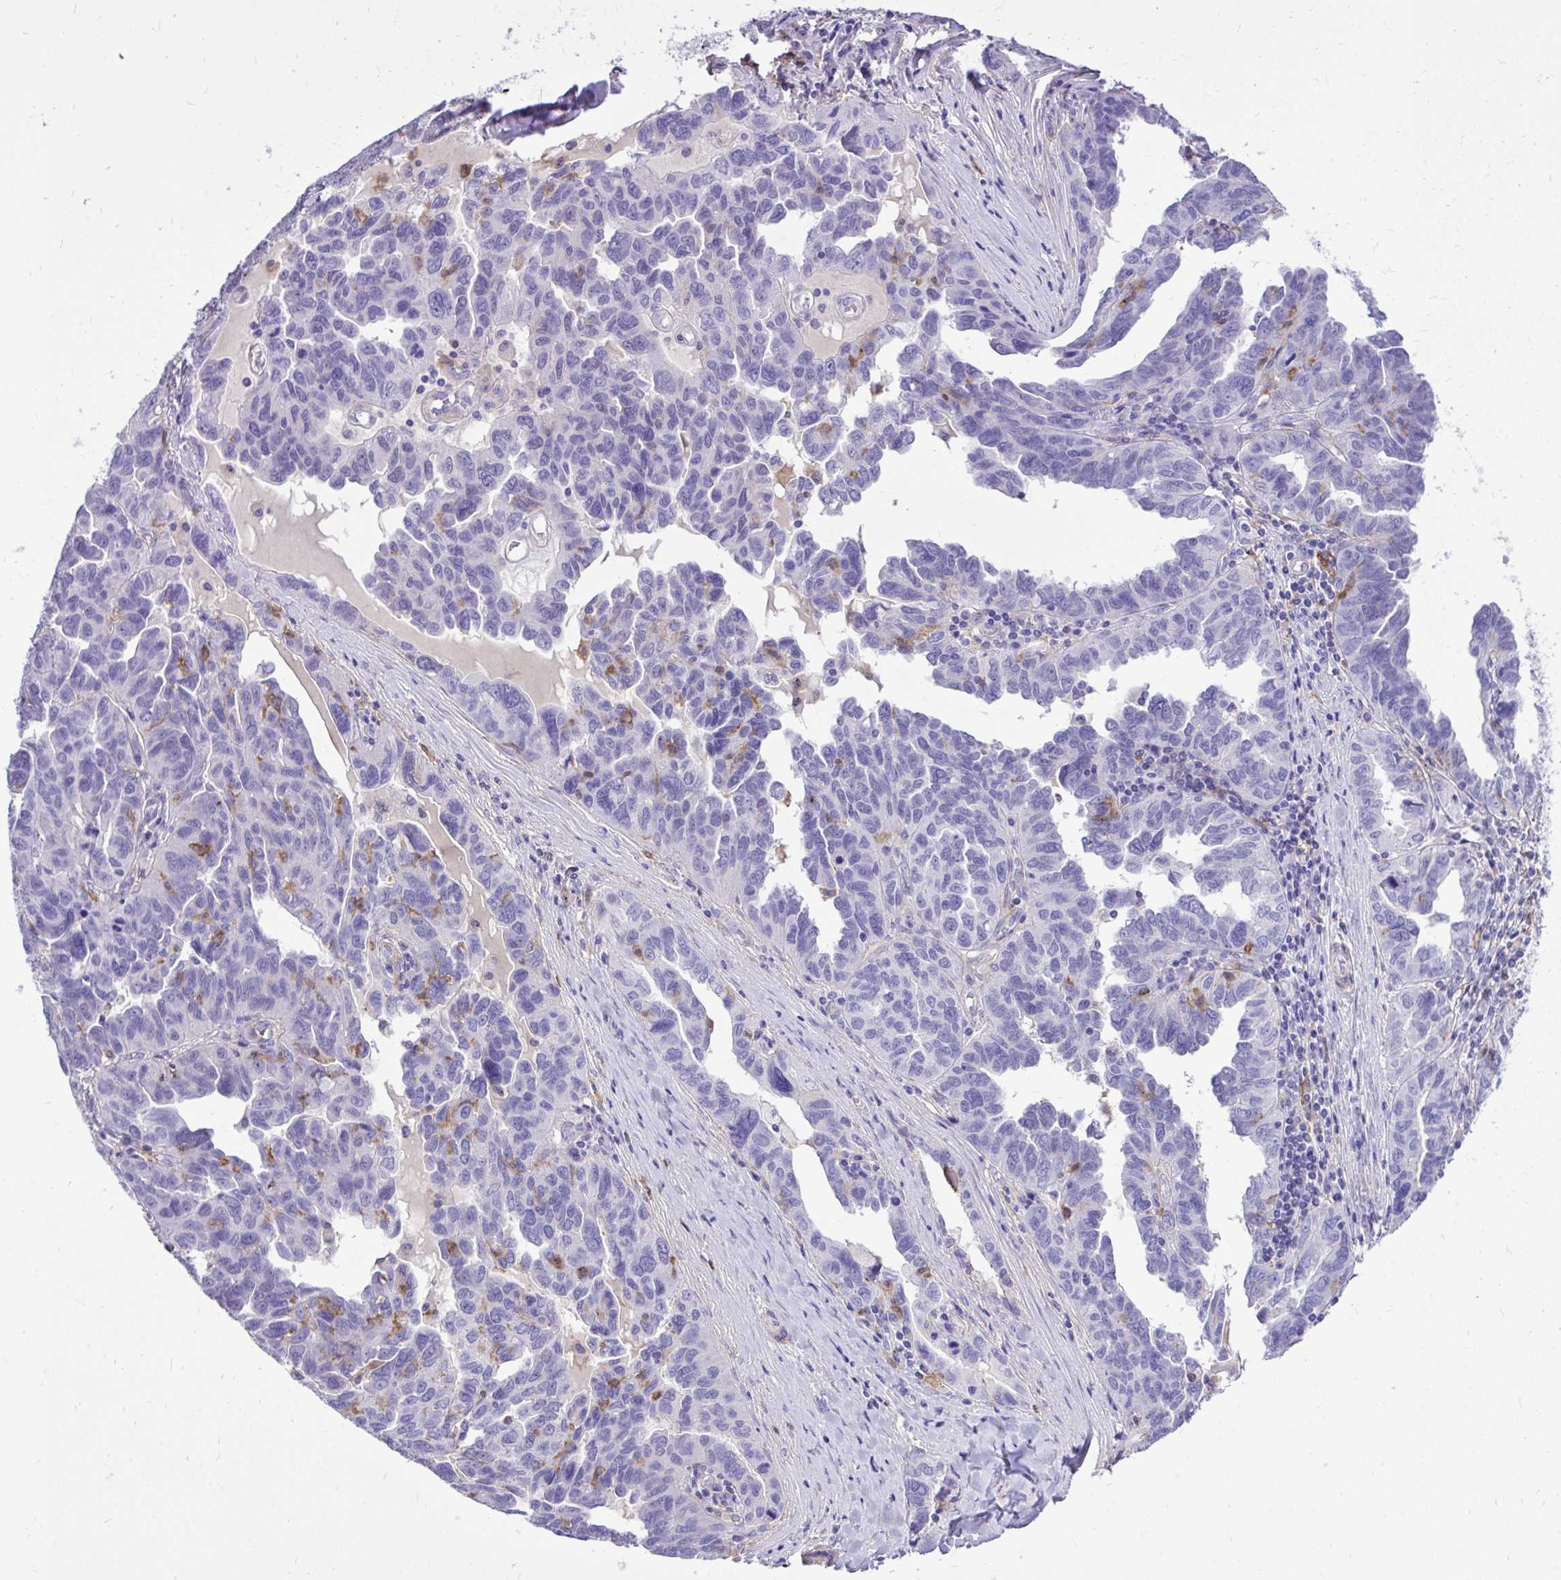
{"staining": {"intensity": "negative", "quantity": "none", "location": "none"}, "tissue": "ovarian cancer", "cell_type": "Tumor cells", "image_type": "cancer", "snomed": [{"axis": "morphology", "description": "Cystadenocarcinoma, serous, NOS"}, {"axis": "topography", "description": "Ovary"}], "caption": "Photomicrograph shows no protein expression in tumor cells of ovarian cancer (serous cystadenocarcinoma) tissue.", "gene": "TLR7", "patient": {"sex": "female", "age": 64}}